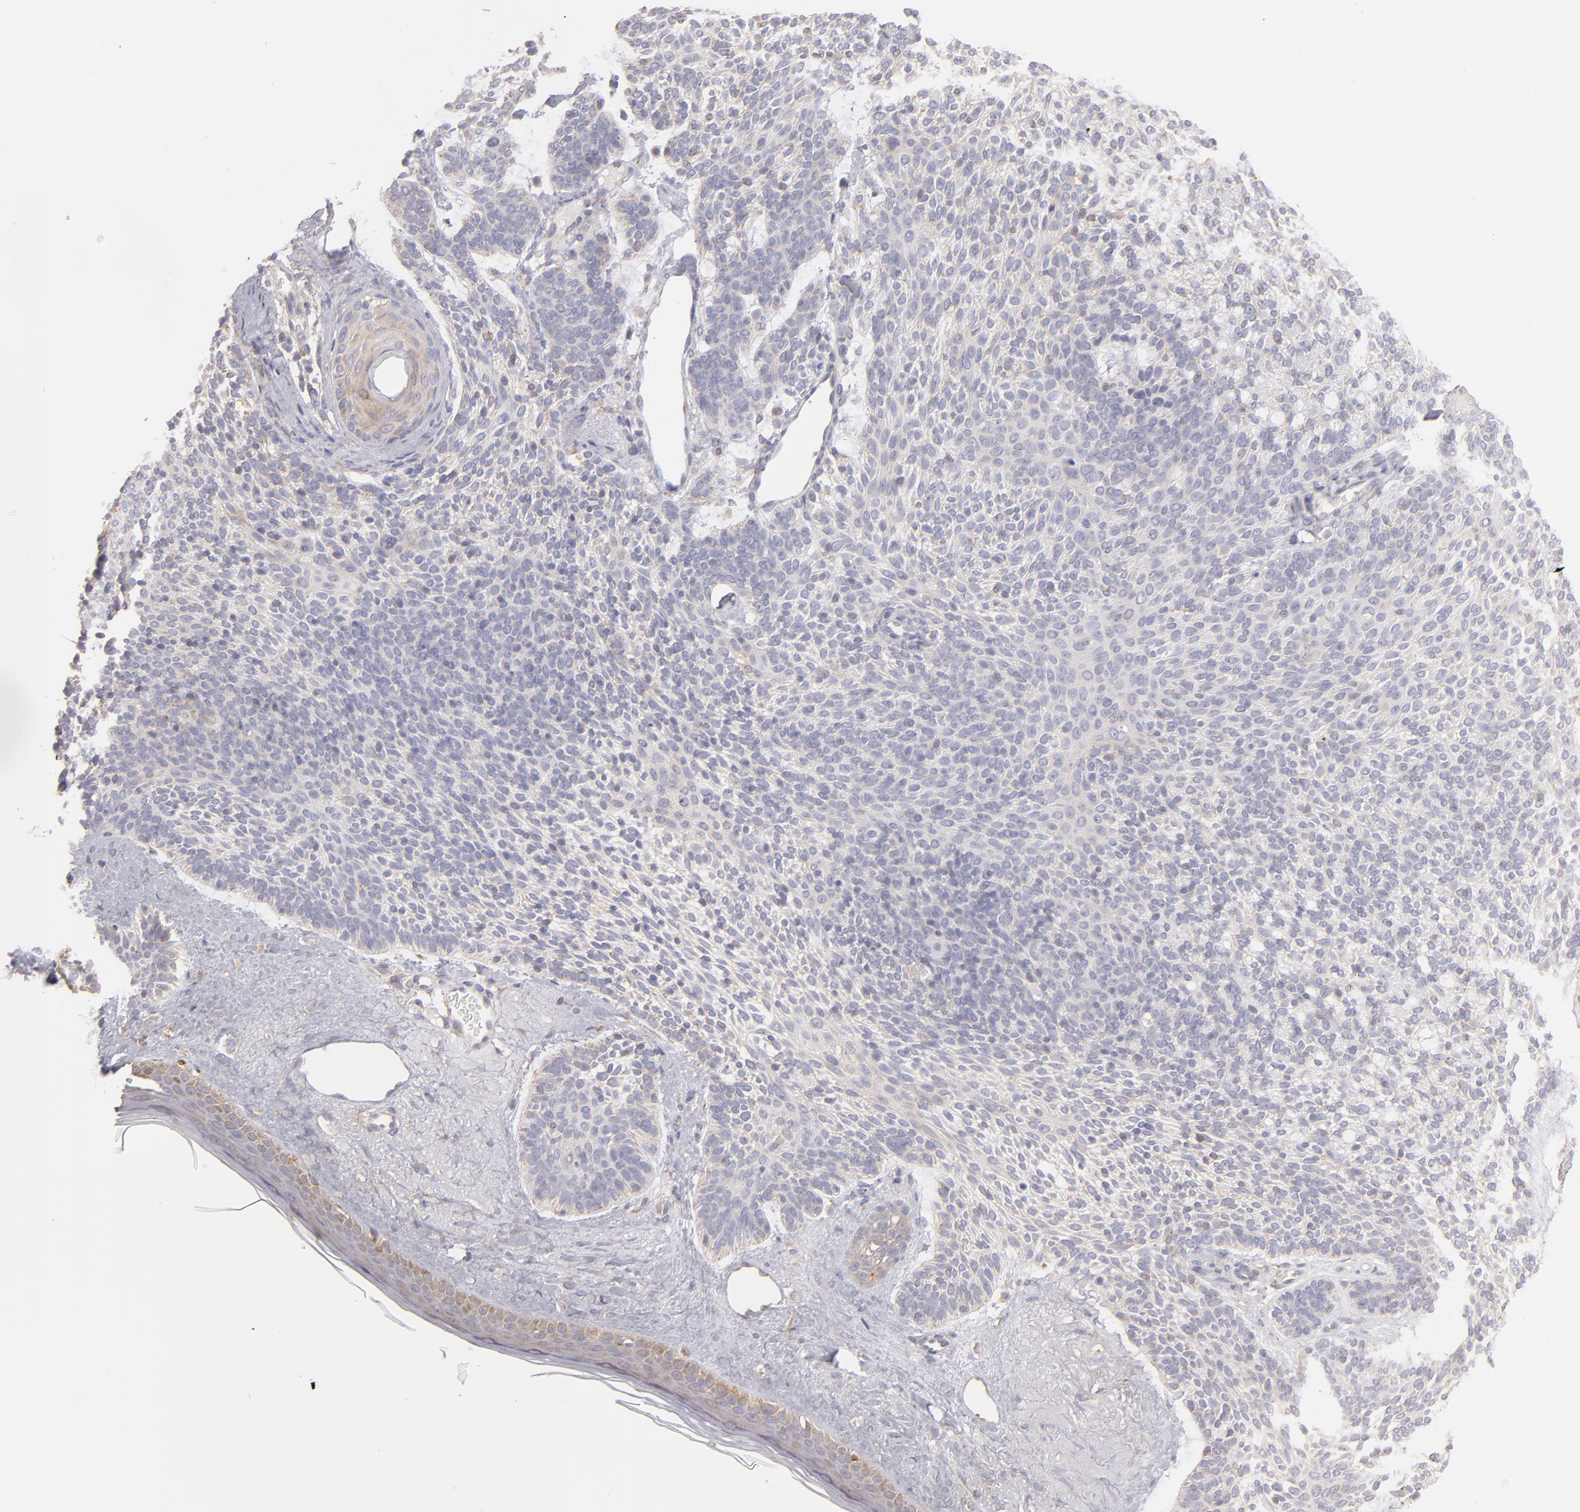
{"staining": {"intensity": "weak", "quantity": "<25%", "location": "cytoplasmic/membranous"}, "tissue": "skin cancer", "cell_type": "Tumor cells", "image_type": "cancer", "snomed": [{"axis": "morphology", "description": "Normal tissue, NOS"}, {"axis": "morphology", "description": "Basal cell carcinoma"}, {"axis": "topography", "description": "Skin"}], "caption": "Immunohistochemistry of skin cancer (basal cell carcinoma) demonstrates no expression in tumor cells.", "gene": "ENTPD5", "patient": {"sex": "female", "age": 70}}